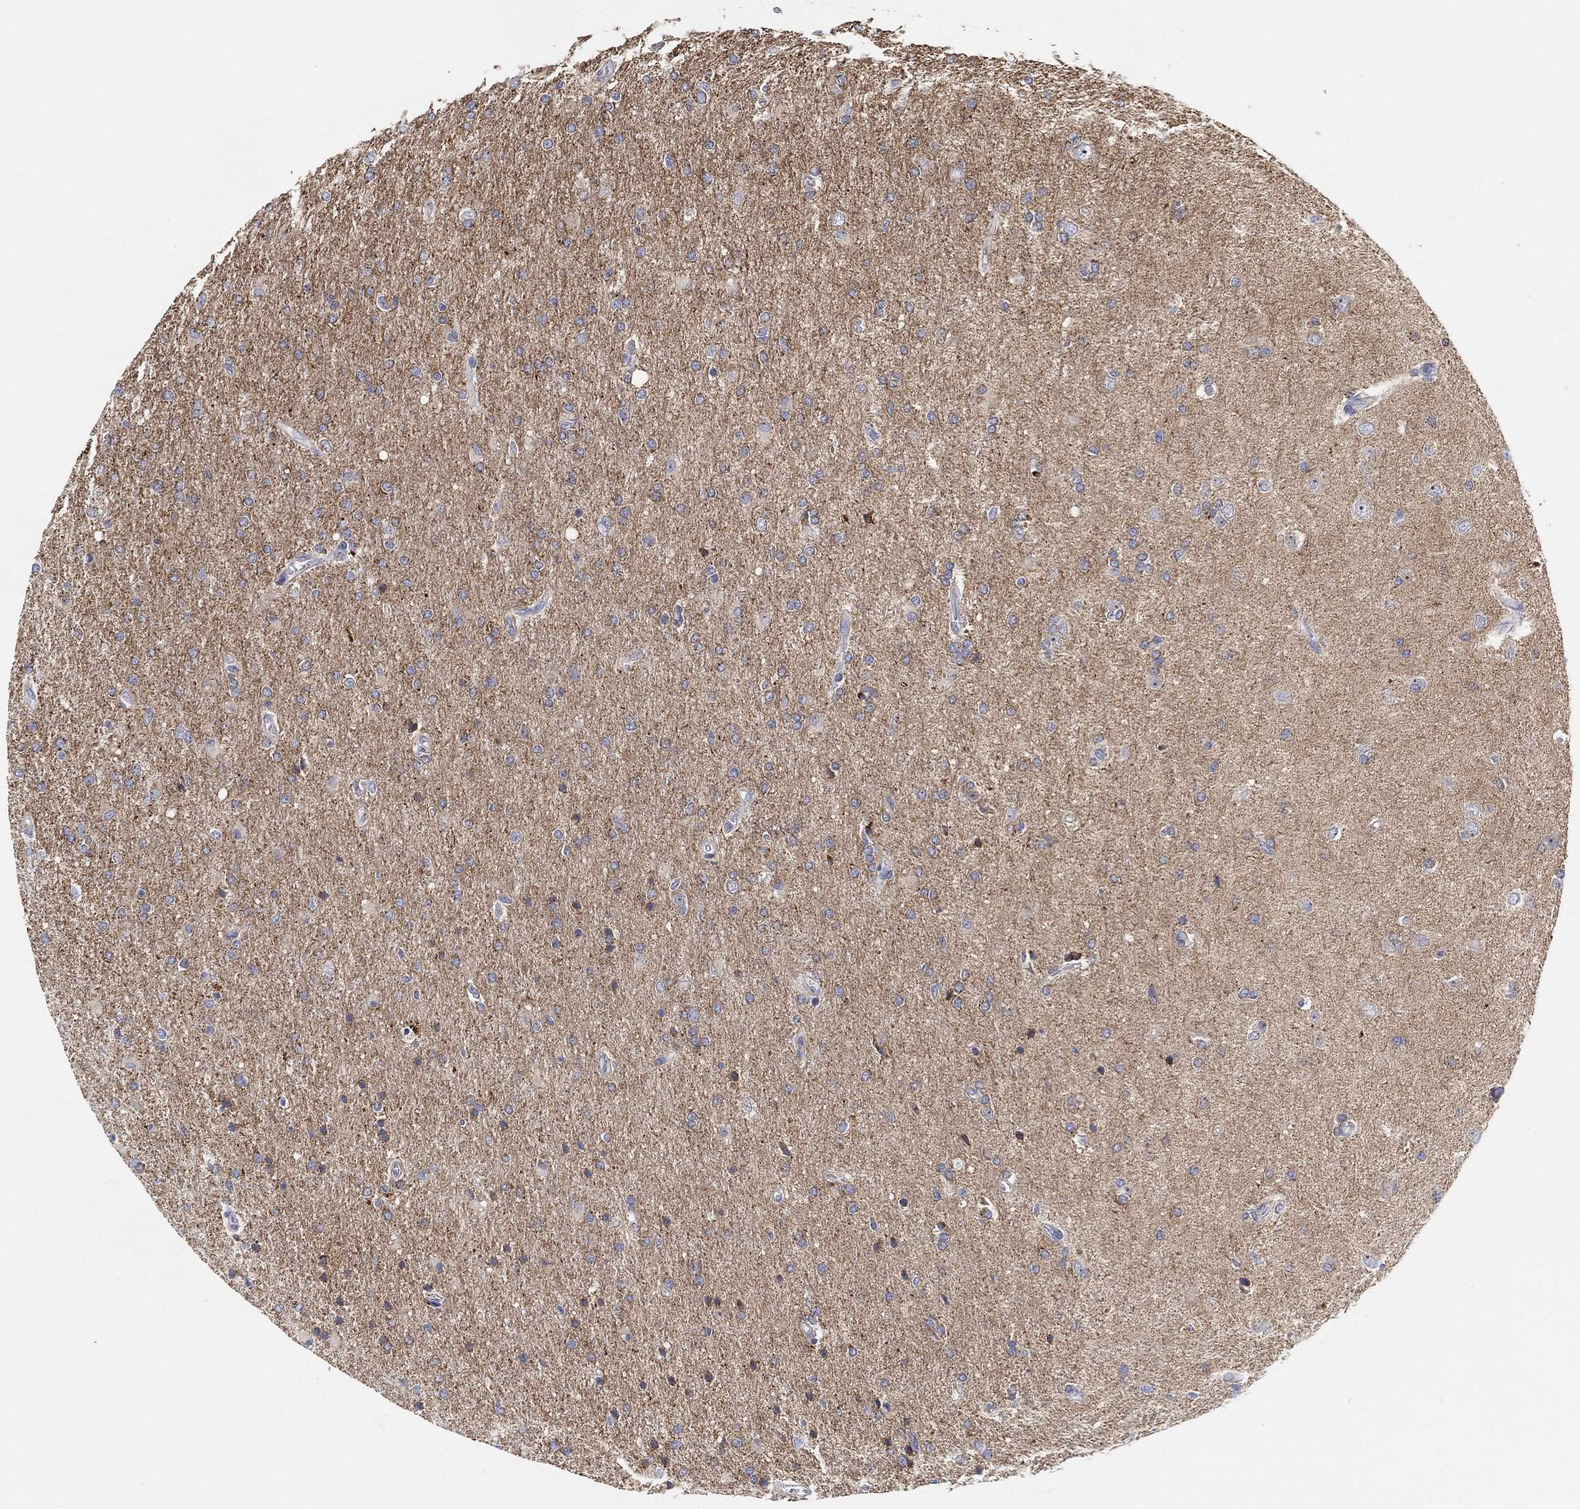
{"staining": {"intensity": "negative", "quantity": "none", "location": "none"}, "tissue": "glioma", "cell_type": "Tumor cells", "image_type": "cancer", "snomed": [{"axis": "morphology", "description": "Glioma, malignant, High grade"}, {"axis": "topography", "description": "Cerebral cortex"}], "caption": "IHC image of high-grade glioma (malignant) stained for a protein (brown), which reveals no staining in tumor cells. The staining is performed using DAB brown chromogen with nuclei counter-stained in using hematoxylin.", "gene": "GCAT", "patient": {"sex": "male", "age": 70}}